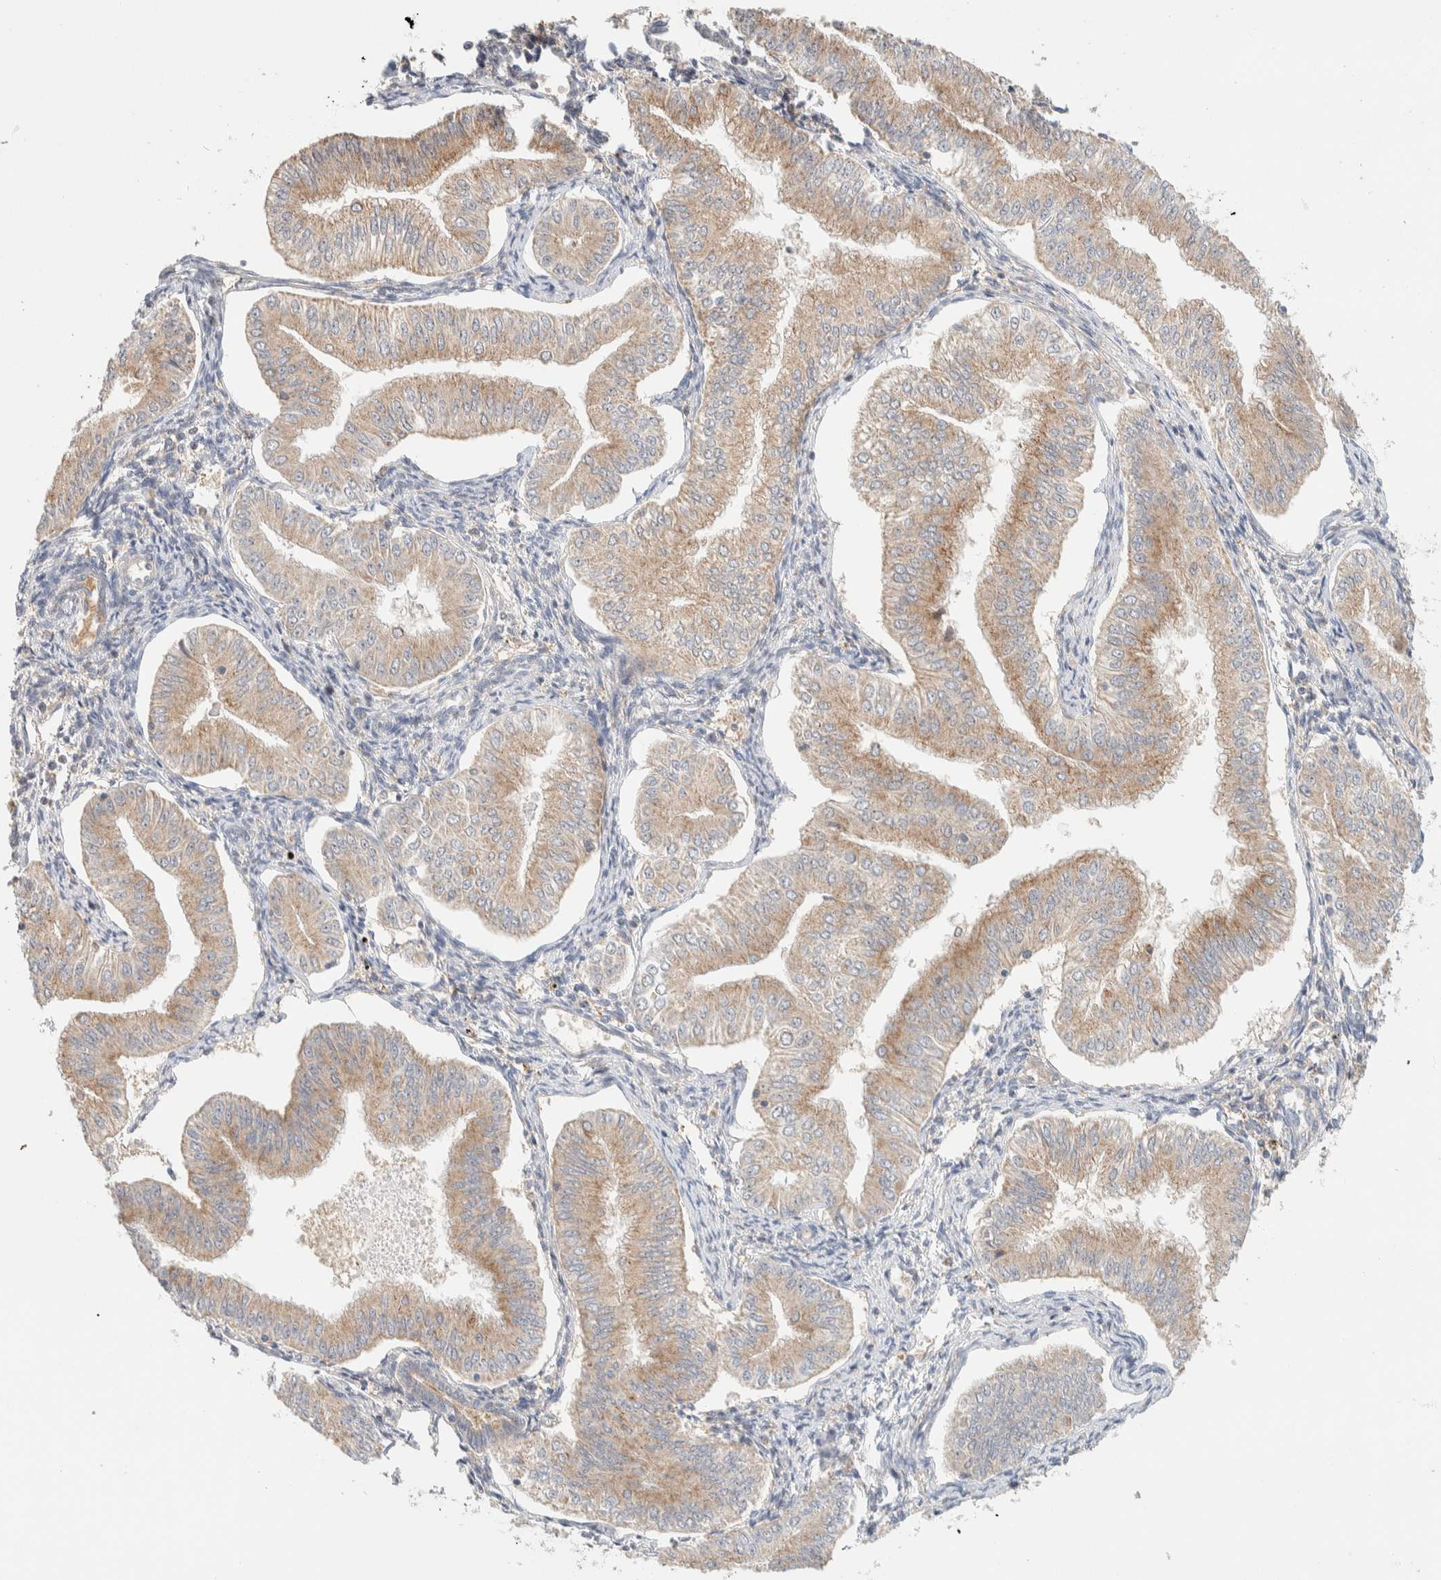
{"staining": {"intensity": "moderate", "quantity": ">75%", "location": "cytoplasmic/membranous"}, "tissue": "endometrial cancer", "cell_type": "Tumor cells", "image_type": "cancer", "snomed": [{"axis": "morphology", "description": "Normal tissue, NOS"}, {"axis": "morphology", "description": "Adenocarcinoma, NOS"}, {"axis": "topography", "description": "Endometrium"}], "caption": "This image displays immunohistochemistry (IHC) staining of human endometrial adenocarcinoma, with medium moderate cytoplasmic/membranous positivity in about >75% of tumor cells.", "gene": "HDHD3", "patient": {"sex": "female", "age": 53}}